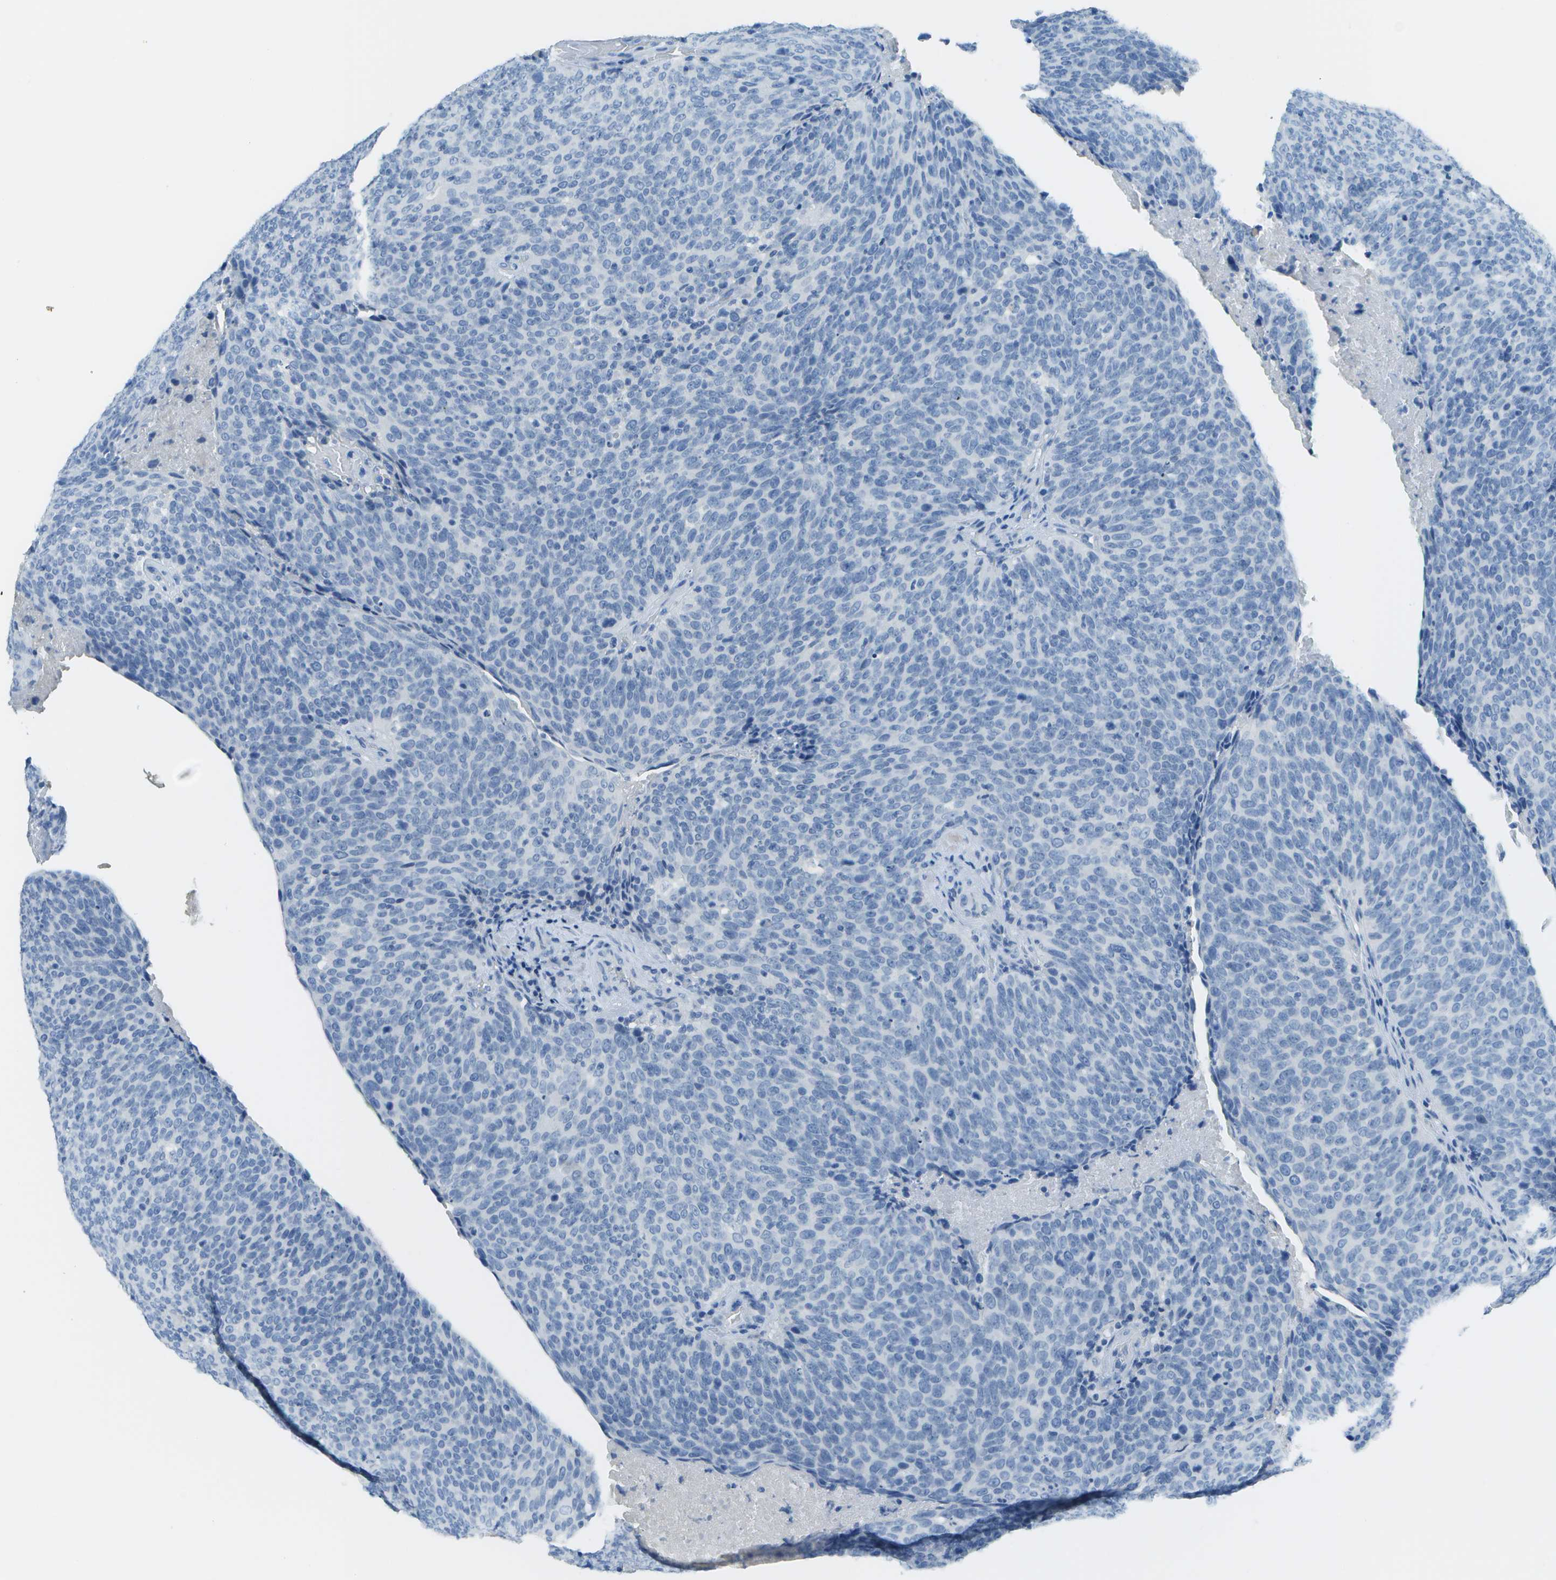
{"staining": {"intensity": "negative", "quantity": "none", "location": "none"}, "tissue": "head and neck cancer", "cell_type": "Tumor cells", "image_type": "cancer", "snomed": [{"axis": "morphology", "description": "Squamous cell carcinoma, NOS"}, {"axis": "morphology", "description": "Squamous cell carcinoma, metastatic, NOS"}, {"axis": "topography", "description": "Lymph node"}, {"axis": "topography", "description": "Head-Neck"}], "caption": "Immunohistochemistry of head and neck metastatic squamous cell carcinoma exhibits no staining in tumor cells.", "gene": "C1S", "patient": {"sex": "male", "age": 62}}